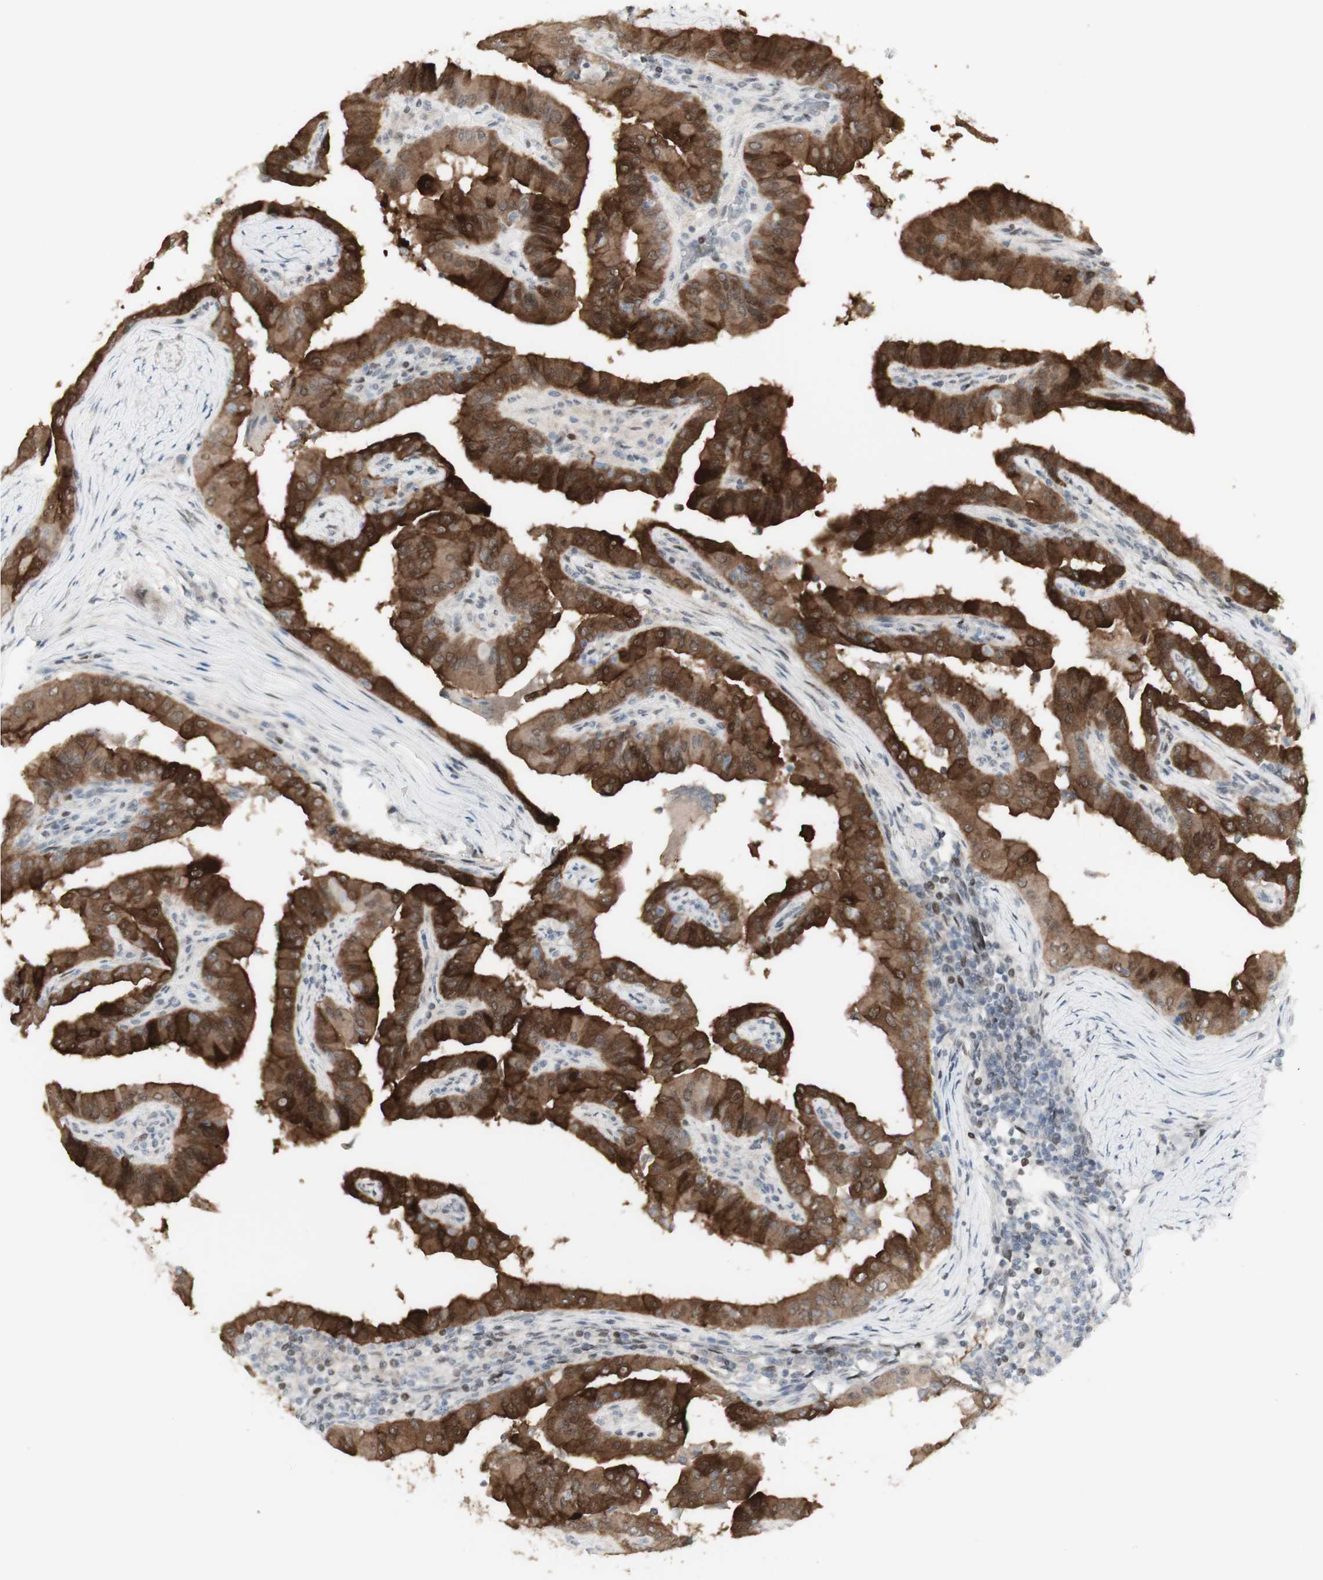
{"staining": {"intensity": "strong", "quantity": ">75%", "location": "cytoplasmic/membranous"}, "tissue": "thyroid cancer", "cell_type": "Tumor cells", "image_type": "cancer", "snomed": [{"axis": "morphology", "description": "Papillary adenocarcinoma, NOS"}, {"axis": "topography", "description": "Thyroid gland"}], "caption": "Tumor cells show high levels of strong cytoplasmic/membranous expression in approximately >75% of cells in thyroid papillary adenocarcinoma.", "gene": "C1orf116", "patient": {"sex": "male", "age": 33}}